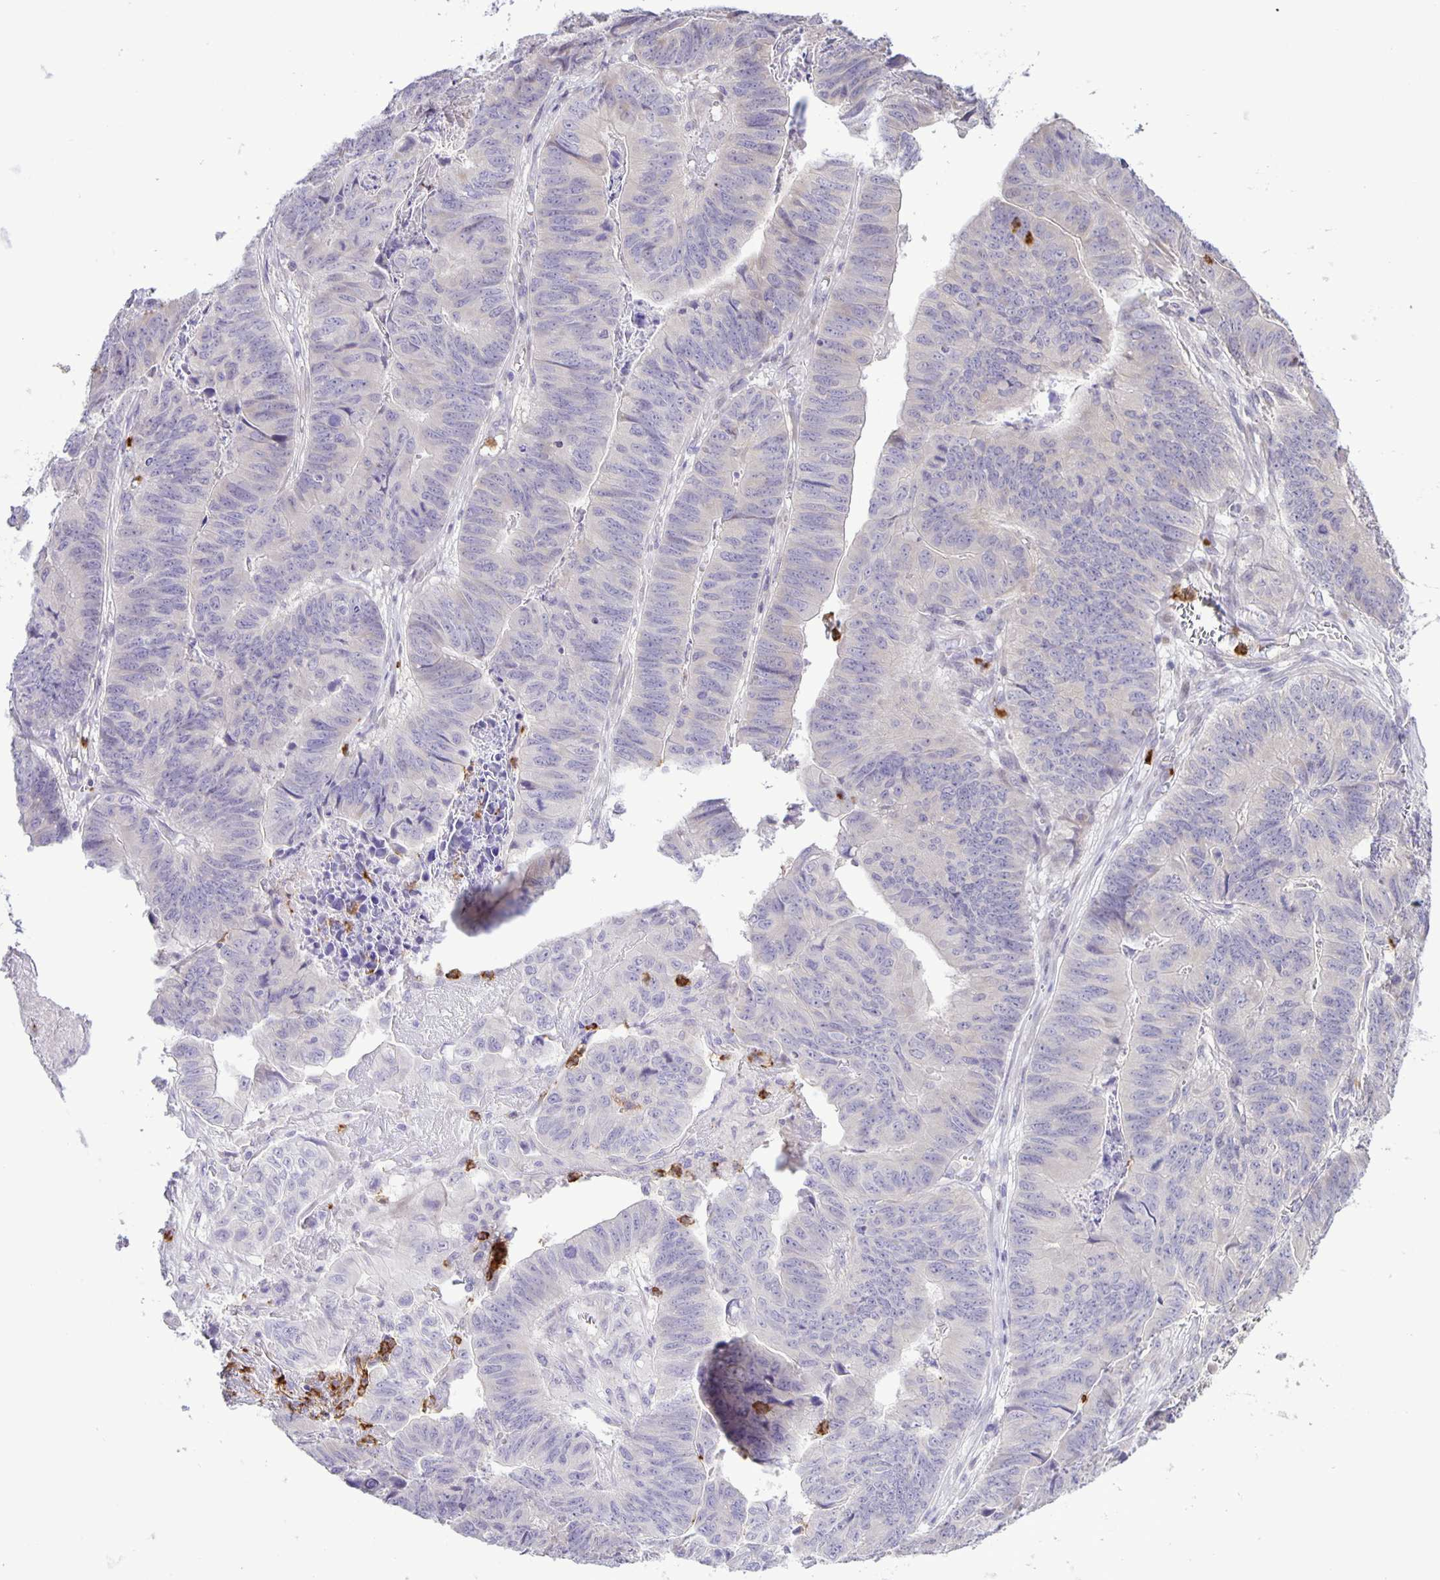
{"staining": {"intensity": "negative", "quantity": "none", "location": "none"}, "tissue": "stomach cancer", "cell_type": "Tumor cells", "image_type": "cancer", "snomed": [{"axis": "morphology", "description": "Adenocarcinoma, NOS"}, {"axis": "topography", "description": "Stomach, lower"}], "caption": "A high-resolution micrograph shows immunohistochemistry staining of adenocarcinoma (stomach), which shows no significant positivity in tumor cells.", "gene": "ADCK1", "patient": {"sex": "male", "age": 77}}